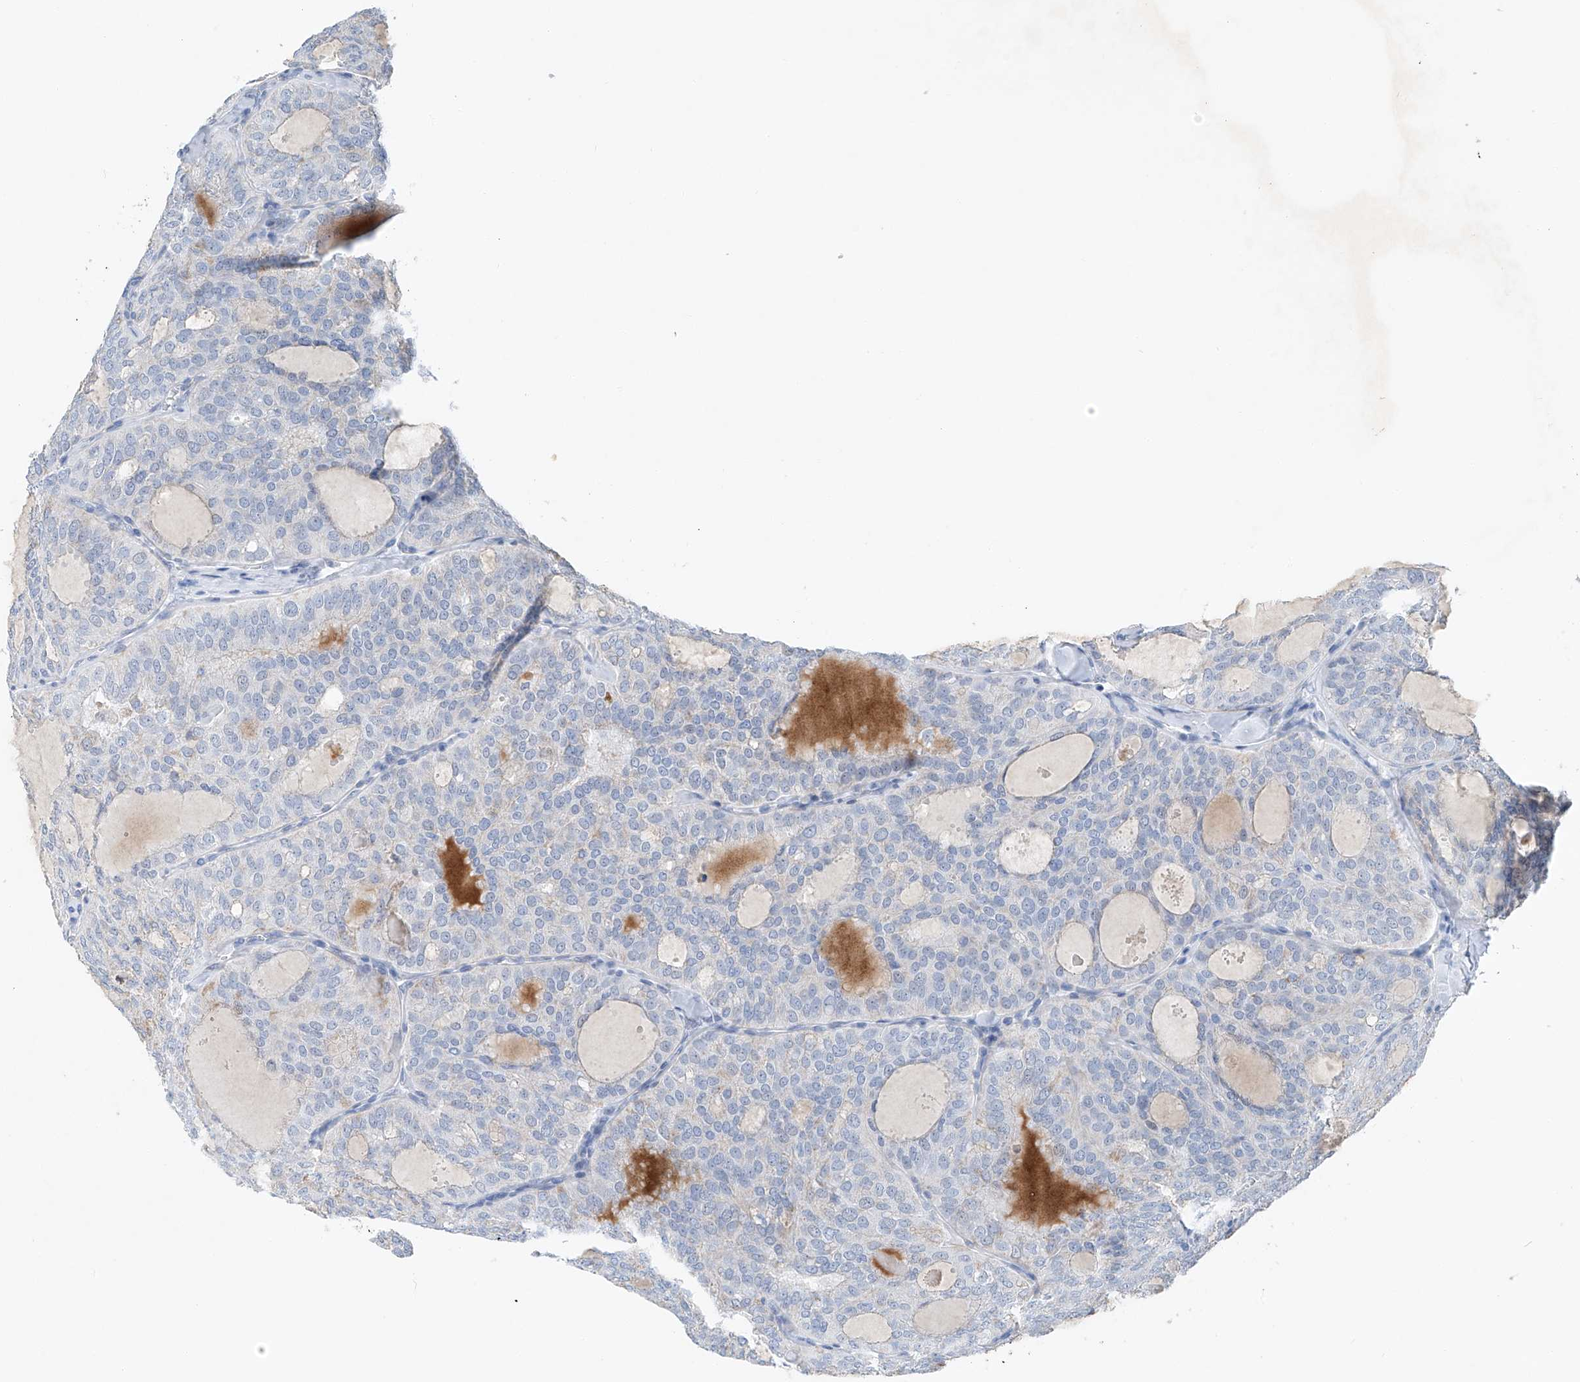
{"staining": {"intensity": "moderate", "quantity": "<25%", "location": "cytoplasmic/membranous"}, "tissue": "thyroid cancer", "cell_type": "Tumor cells", "image_type": "cancer", "snomed": [{"axis": "morphology", "description": "Follicular adenoma carcinoma, NOS"}, {"axis": "topography", "description": "Thyroid gland"}], "caption": "Immunohistochemistry staining of thyroid cancer, which exhibits low levels of moderate cytoplasmic/membranous positivity in about <25% of tumor cells indicating moderate cytoplasmic/membranous protein expression. The staining was performed using DAB (brown) for protein detection and nuclei were counterstained in hematoxylin (blue).", "gene": "KLF15", "patient": {"sex": "male", "age": 75}}